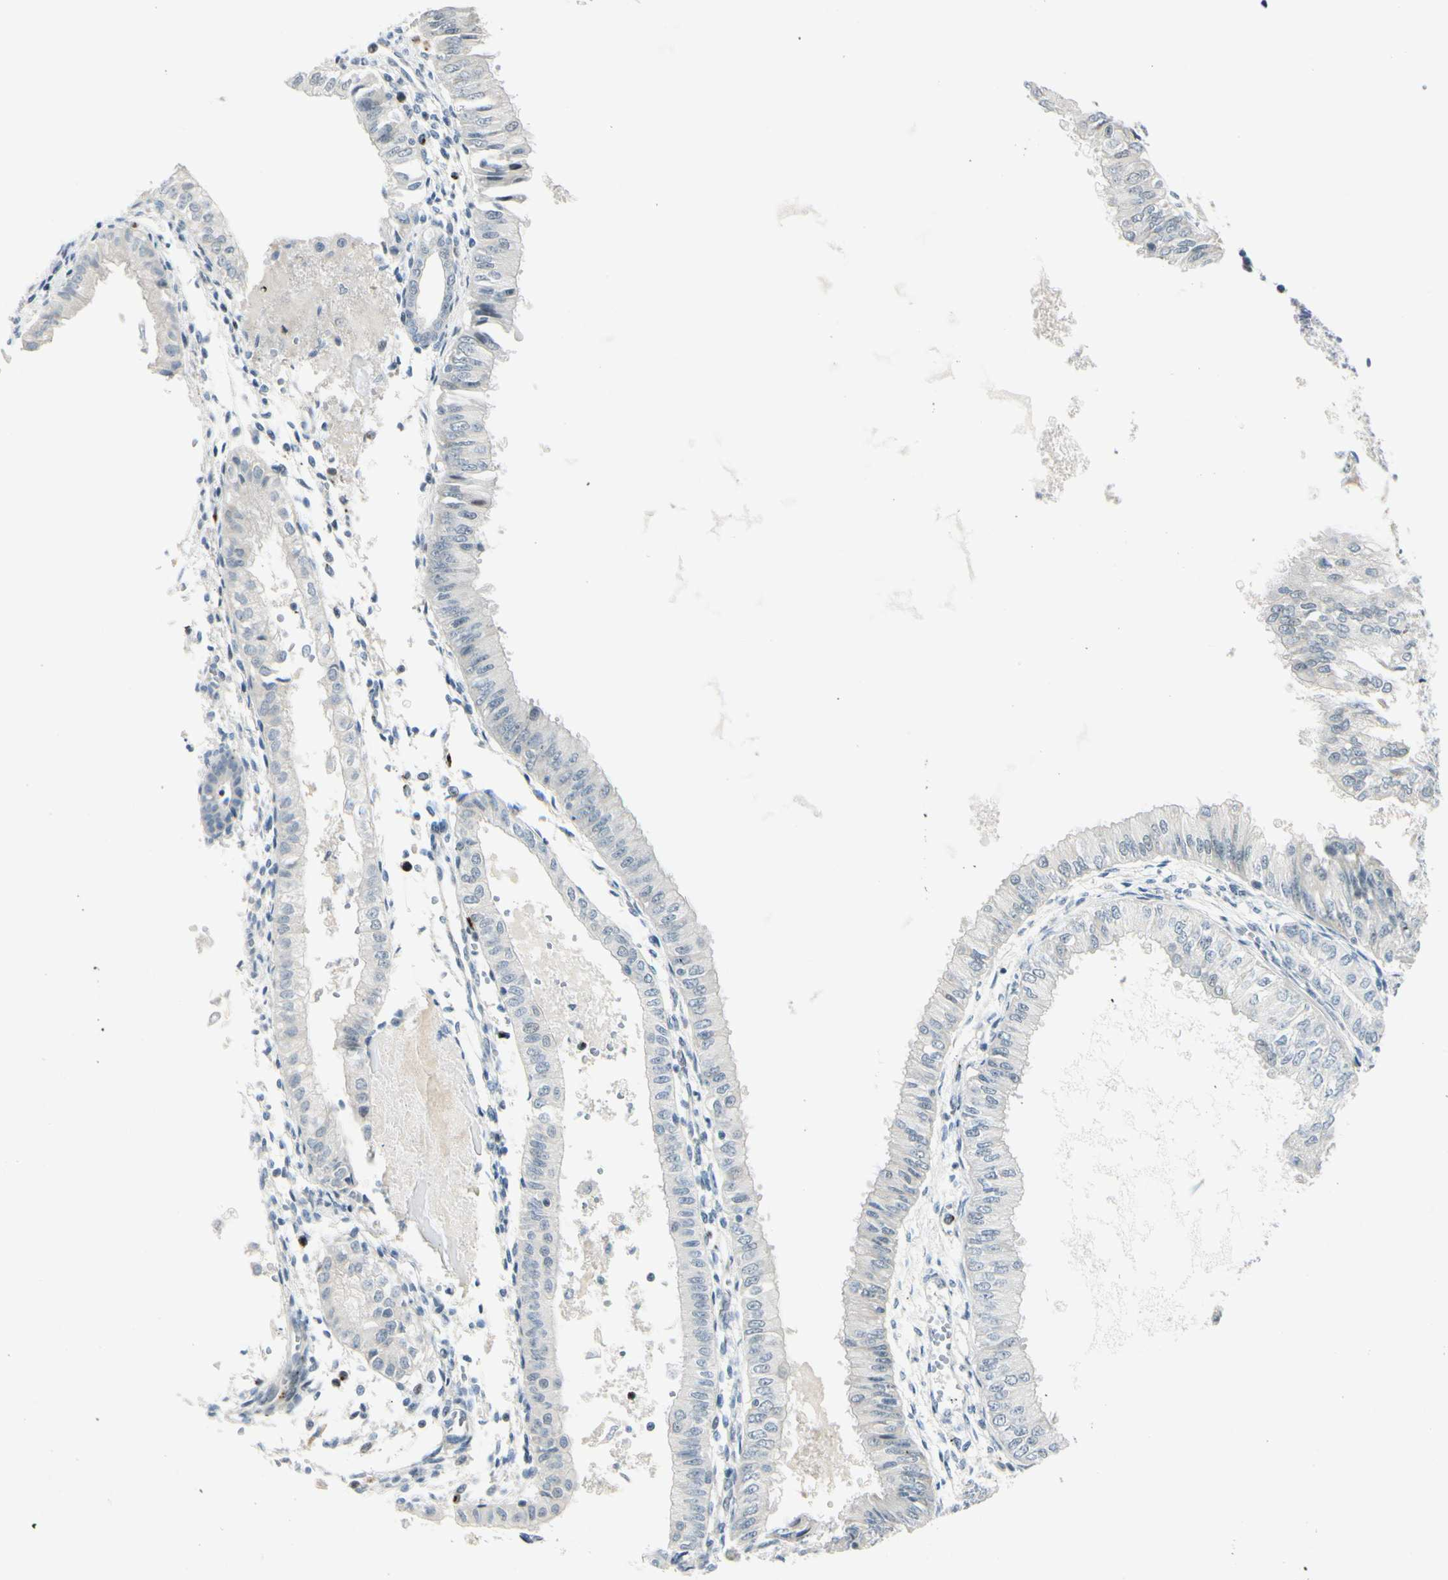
{"staining": {"intensity": "negative", "quantity": "none", "location": "none"}, "tissue": "endometrial cancer", "cell_type": "Tumor cells", "image_type": "cancer", "snomed": [{"axis": "morphology", "description": "Adenocarcinoma, NOS"}, {"axis": "topography", "description": "Endometrium"}], "caption": "This is an immunohistochemistry (IHC) histopathology image of endometrial cancer (adenocarcinoma). There is no expression in tumor cells.", "gene": "B4GALNT1", "patient": {"sex": "female", "age": 53}}